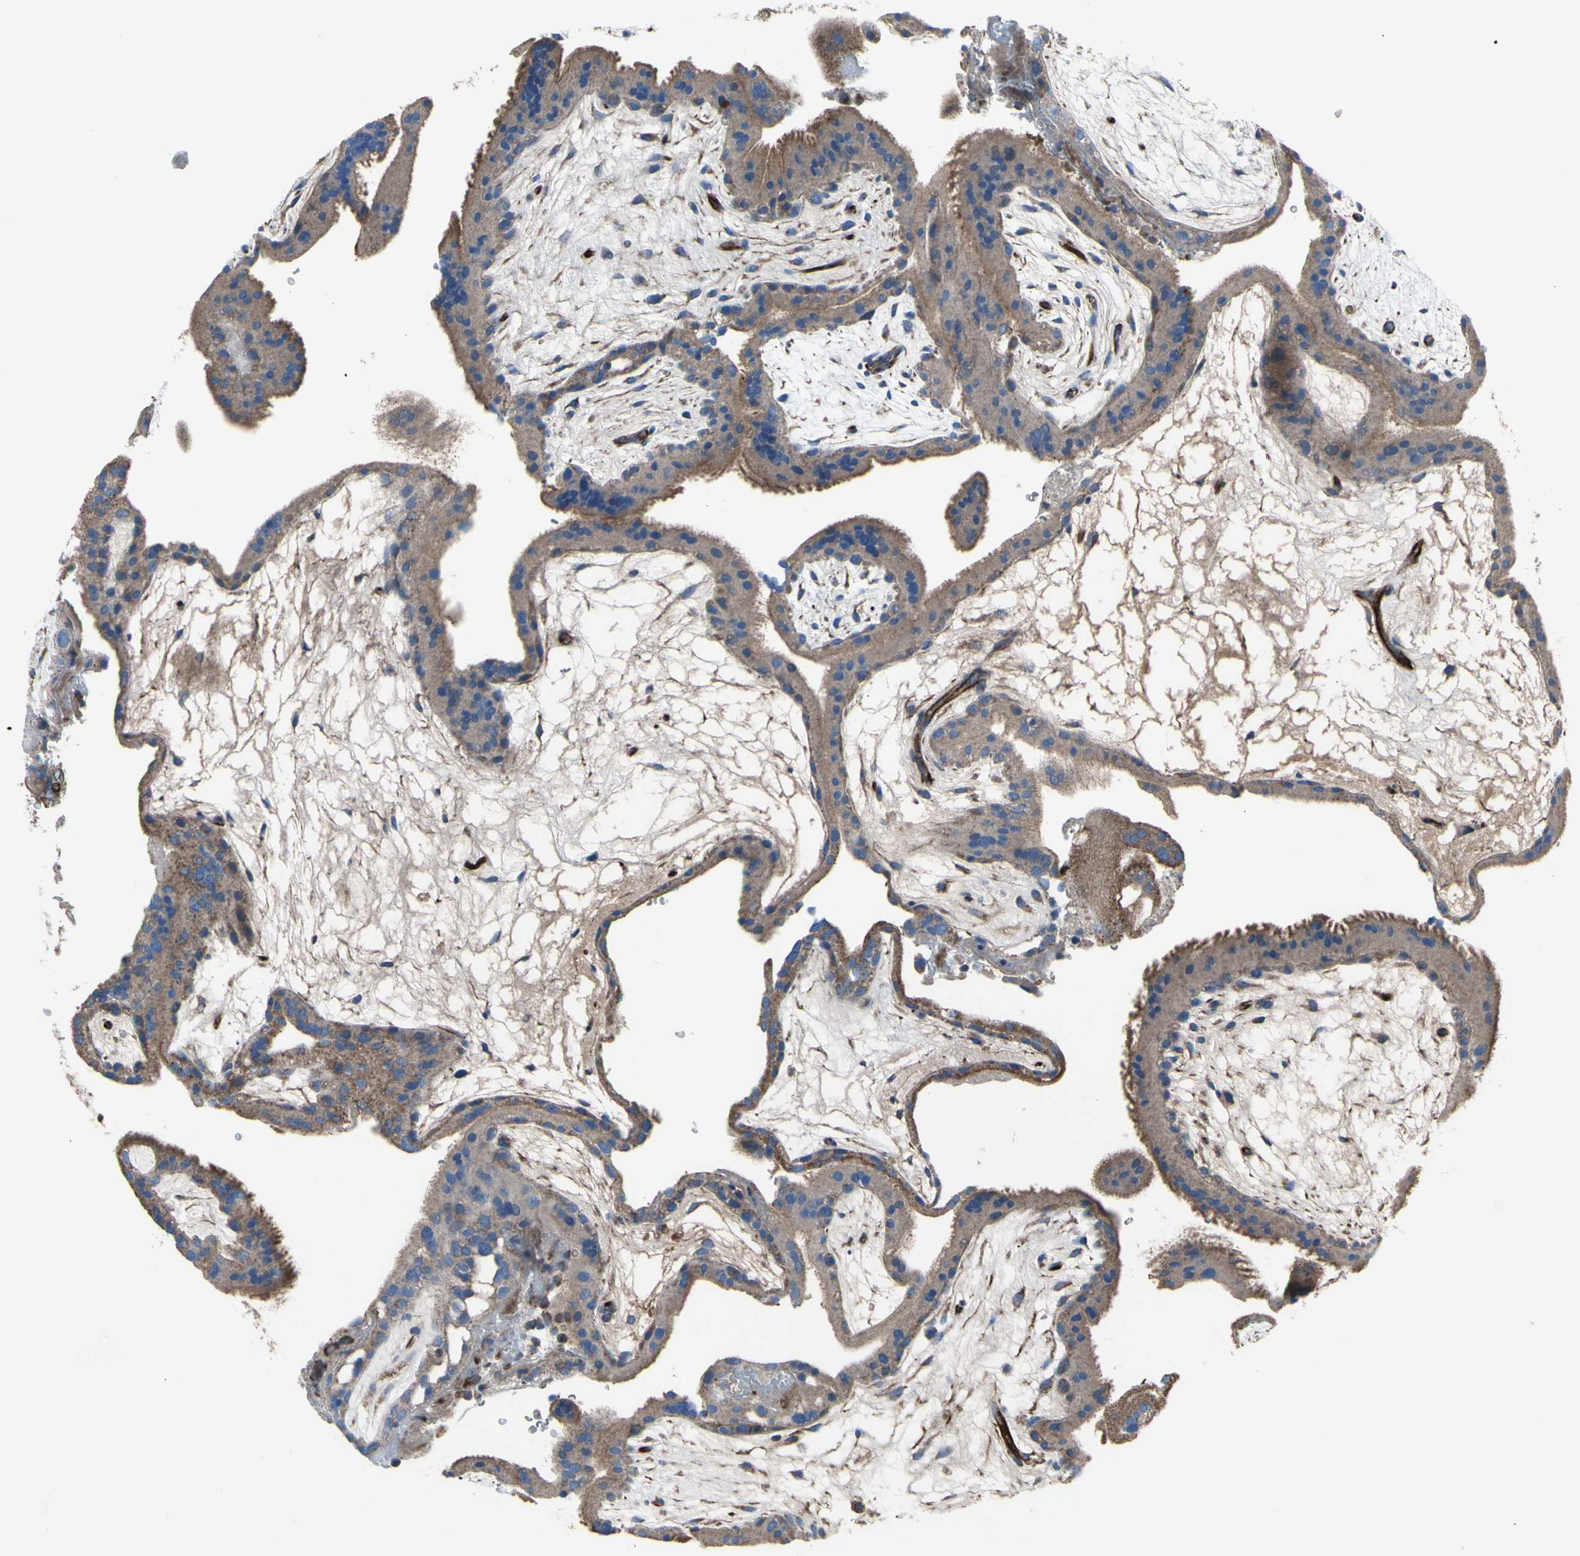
{"staining": {"intensity": "weak", "quantity": ">75%", "location": "cytoplasmic/membranous"}, "tissue": "placenta", "cell_type": "Decidual cells", "image_type": "normal", "snomed": [{"axis": "morphology", "description": "Normal tissue, NOS"}, {"axis": "topography", "description": "Placenta"}], "caption": "Immunohistochemical staining of benign placenta displays low levels of weak cytoplasmic/membranous positivity in about >75% of decidual cells.", "gene": "EMC7", "patient": {"sex": "female", "age": 19}}